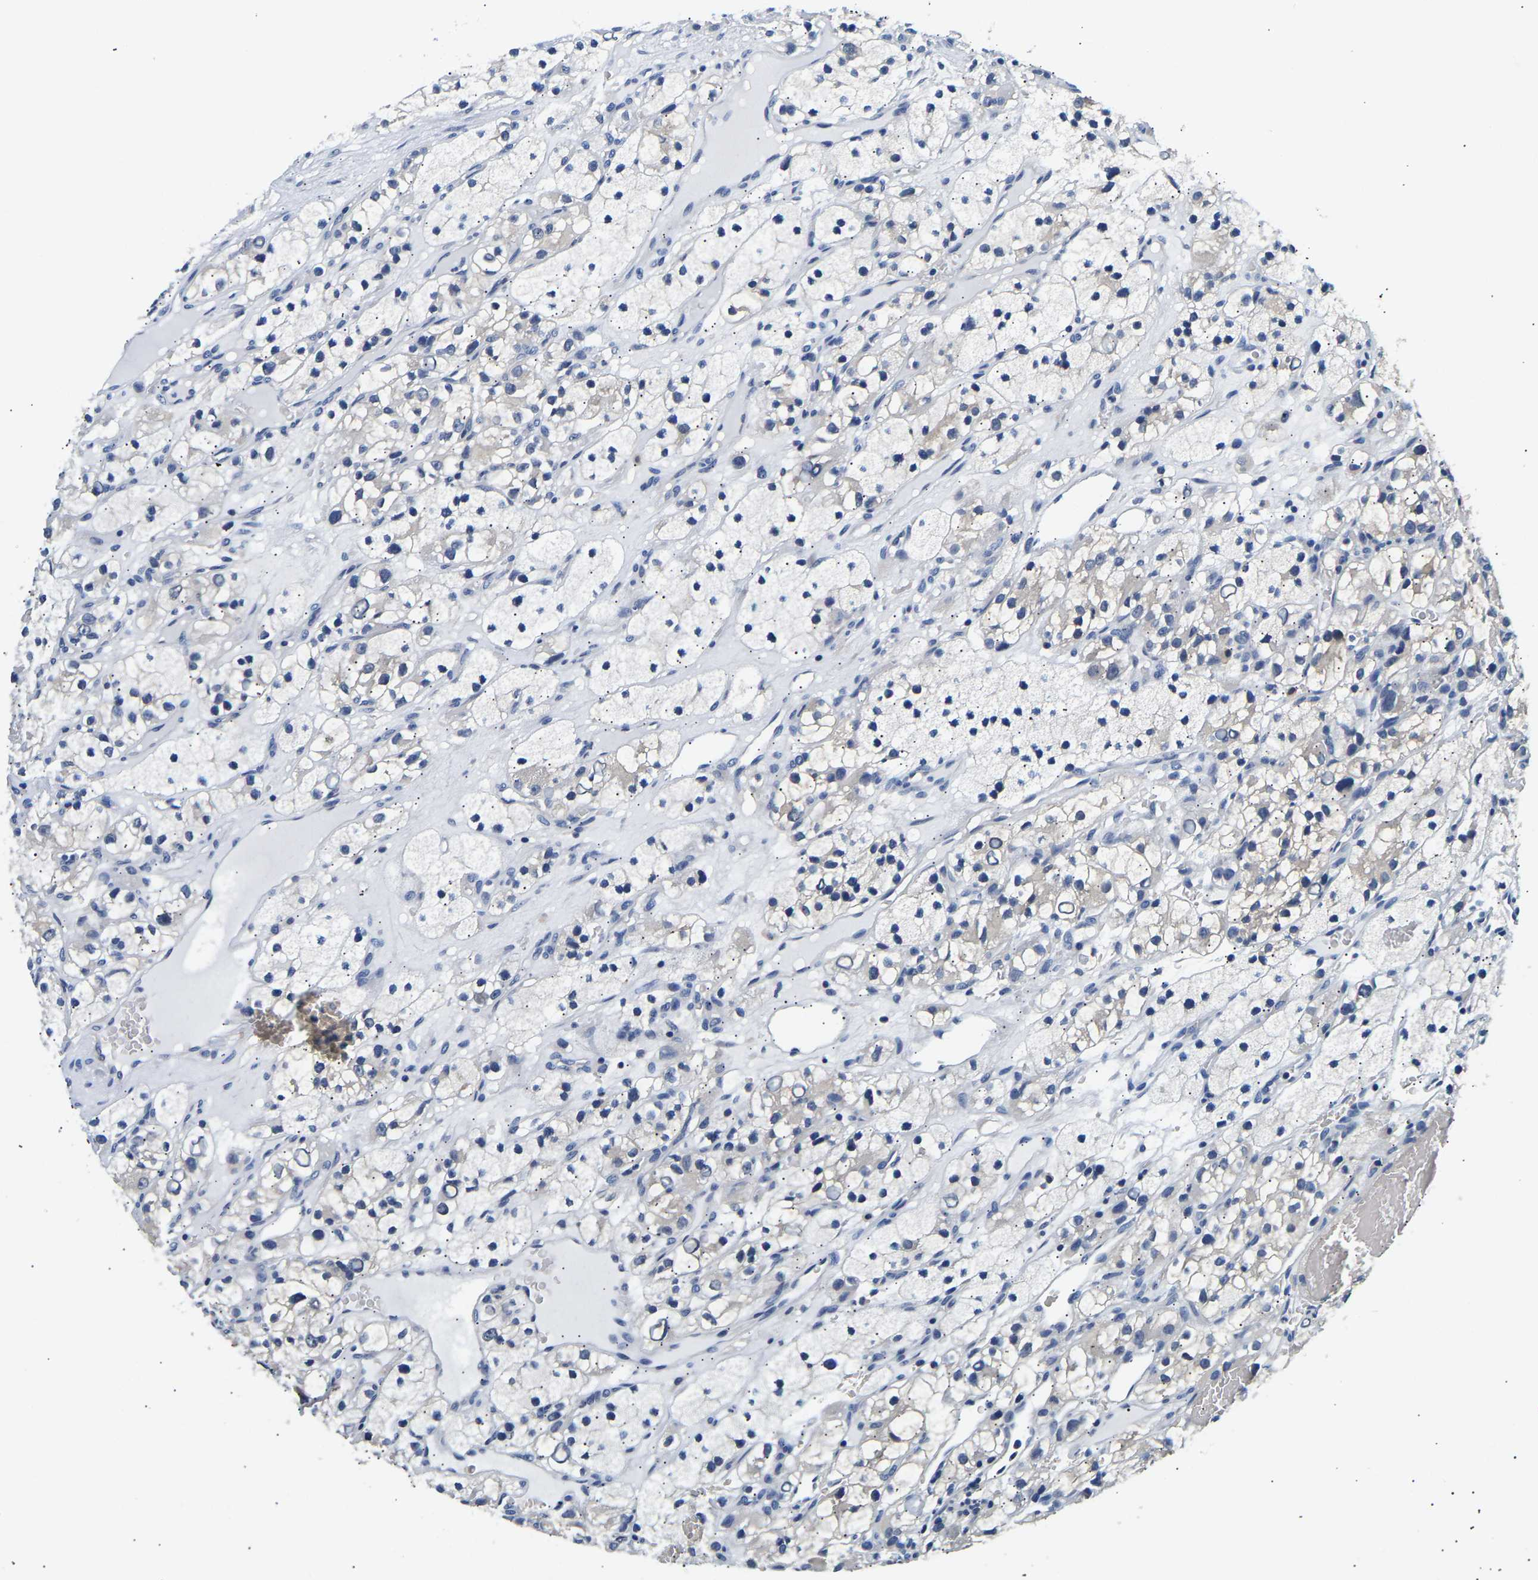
{"staining": {"intensity": "negative", "quantity": "none", "location": "none"}, "tissue": "renal cancer", "cell_type": "Tumor cells", "image_type": "cancer", "snomed": [{"axis": "morphology", "description": "Adenocarcinoma, NOS"}, {"axis": "topography", "description": "Kidney"}], "caption": "Tumor cells are negative for protein expression in human renal adenocarcinoma.", "gene": "UCHL3", "patient": {"sex": "female", "age": 57}}